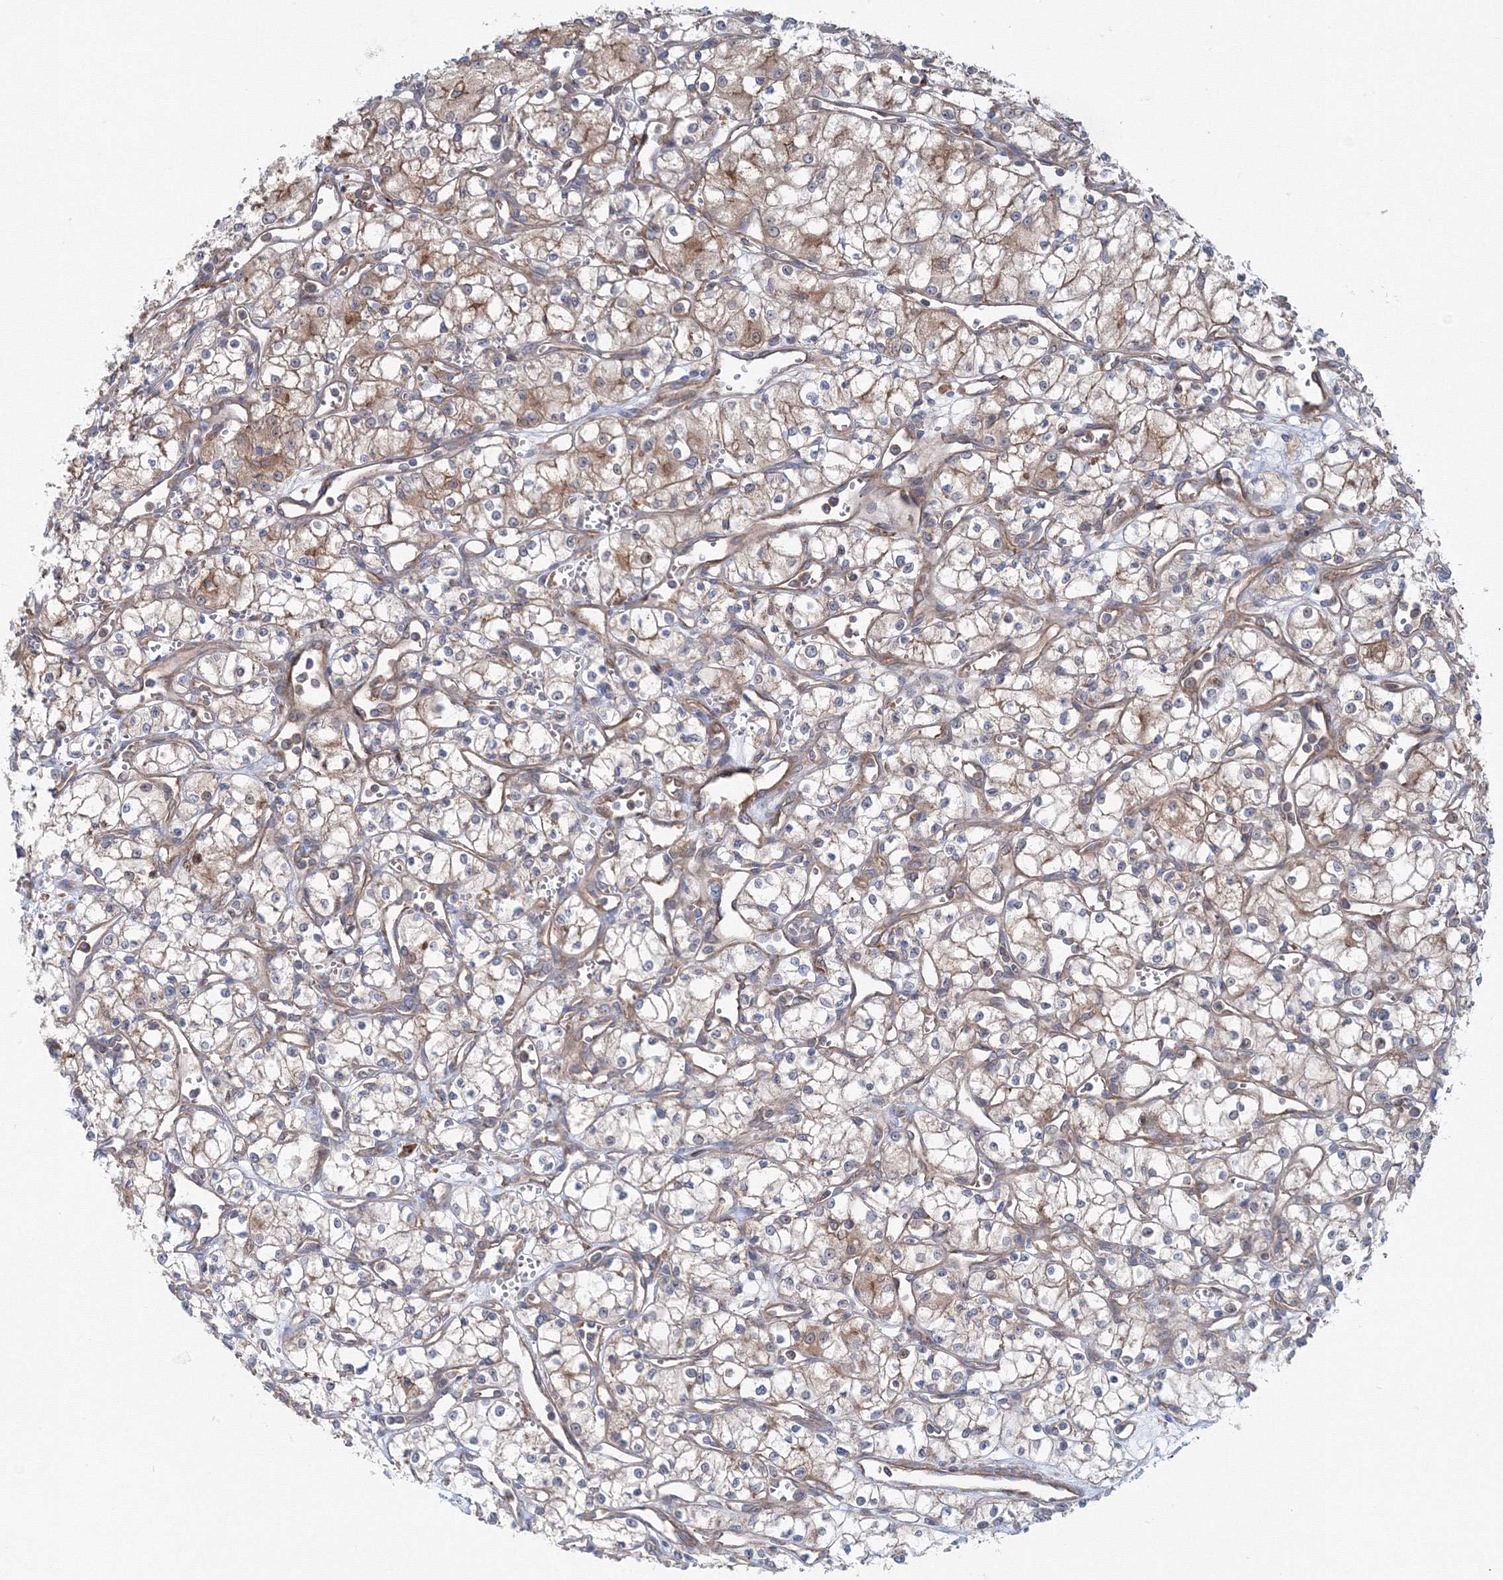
{"staining": {"intensity": "weak", "quantity": "25%-75%", "location": "cytoplasmic/membranous"}, "tissue": "renal cancer", "cell_type": "Tumor cells", "image_type": "cancer", "snomed": [{"axis": "morphology", "description": "Adenocarcinoma, NOS"}, {"axis": "topography", "description": "Kidney"}], "caption": "Immunohistochemical staining of human renal cancer (adenocarcinoma) exhibits low levels of weak cytoplasmic/membranous staining in approximately 25%-75% of tumor cells.", "gene": "EXOC1", "patient": {"sex": "male", "age": 59}}